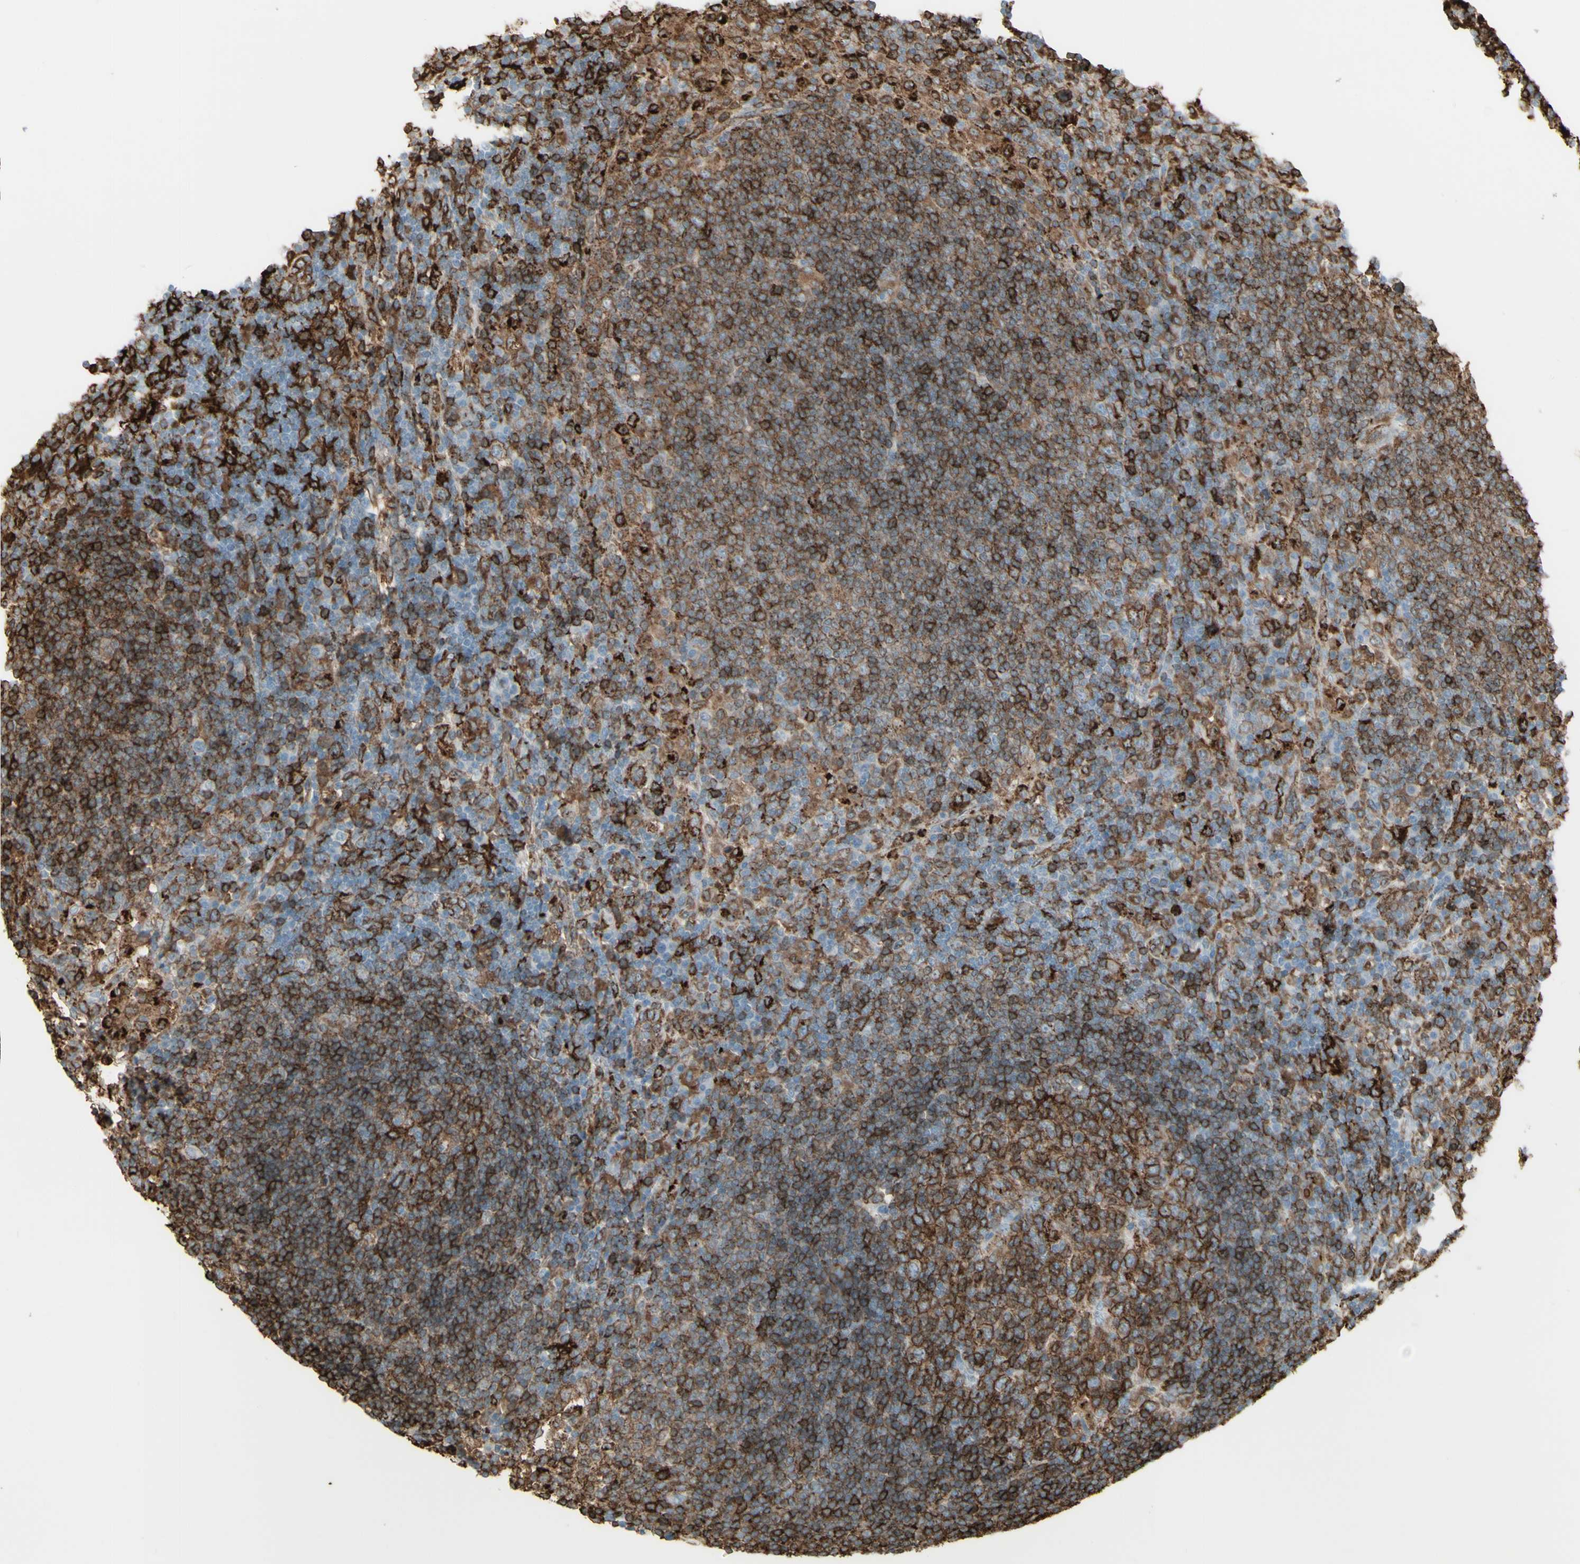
{"staining": {"intensity": "strong", "quantity": ">75%", "location": "cytoplasmic/membranous"}, "tissue": "lymph node", "cell_type": "Germinal center cells", "image_type": "normal", "snomed": [{"axis": "morphology", "description": "Normal tissue, NOS"}, {"axis": "topography", "description": "Lymph node"}], "caption": "The photomicrograph displays a brown stain indicating the presence of a protein in the cytoplasmic/membranous of germinal center cells in lymph node. (DAB = brown stain, brightfield microscopy at high magnification).", "gene": "HLA", "patient": {"sex": "female", "age": 53}}